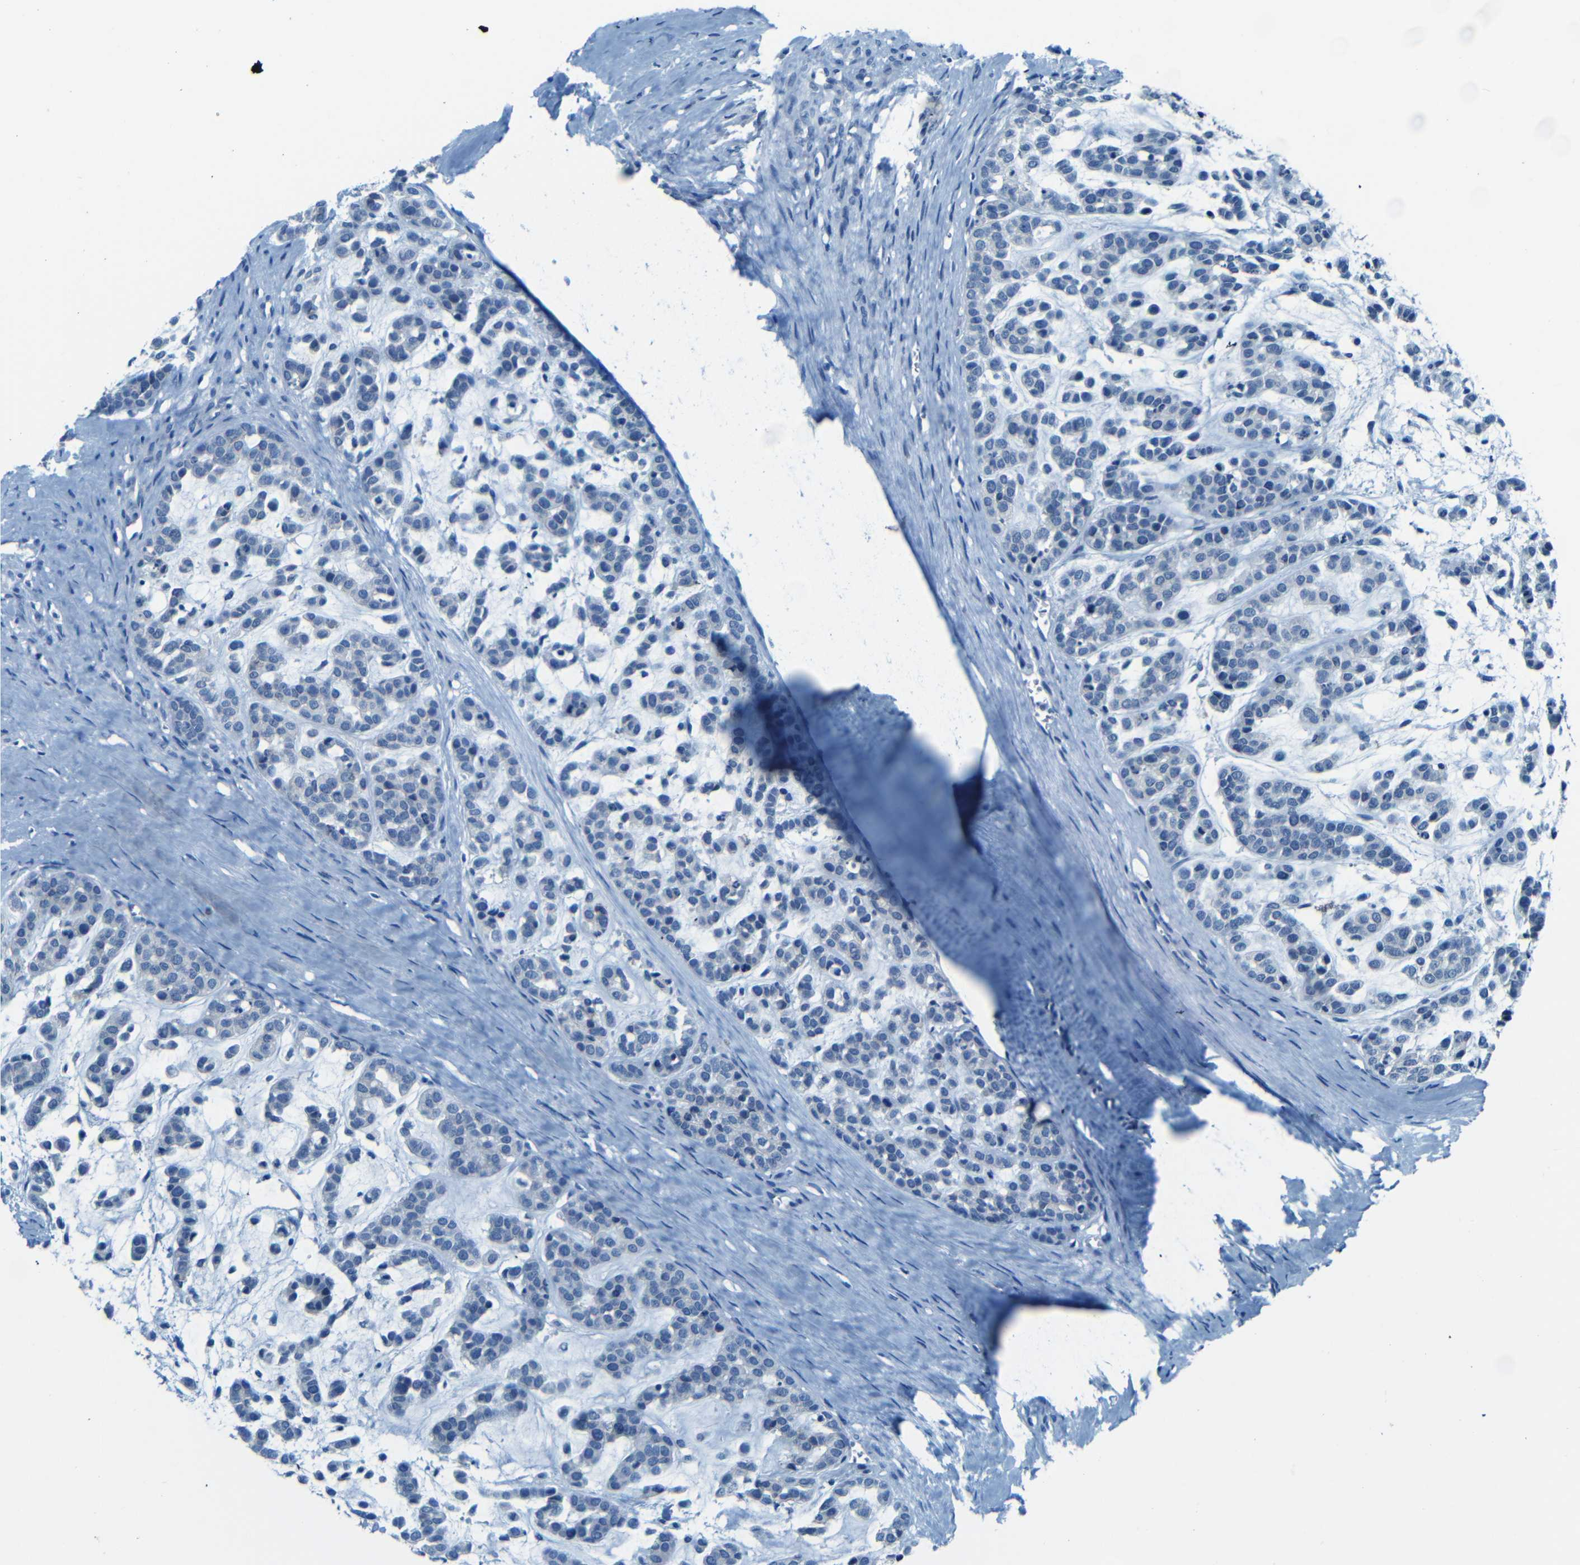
{"staining": {"intensity": "negative", "quantity": "none", "location": "none"}, "tissue": "head and neck cancer", "cell_type": "Tumor cells", "image_type": "cancer", "snomed": [{"axis": "morphology", "description": "Adenocarcinoma, NOS"}, {"axis": "morphology", "description": "Adenoma, NOS"}, {"axis": "topography", "description": "Head-Neck"}], "caption": "DAB immunohistochemical staining of human adenoma (head and neck) shows no significant positivity in tumor cells. The staining is performed using DAB (3,3'-diaminobenzidine) brown chromogen with nuclei counter-stained in using hematoxylin.", "gene": "ZMAT1", "patient": {"sex": "female", "age": 55}}